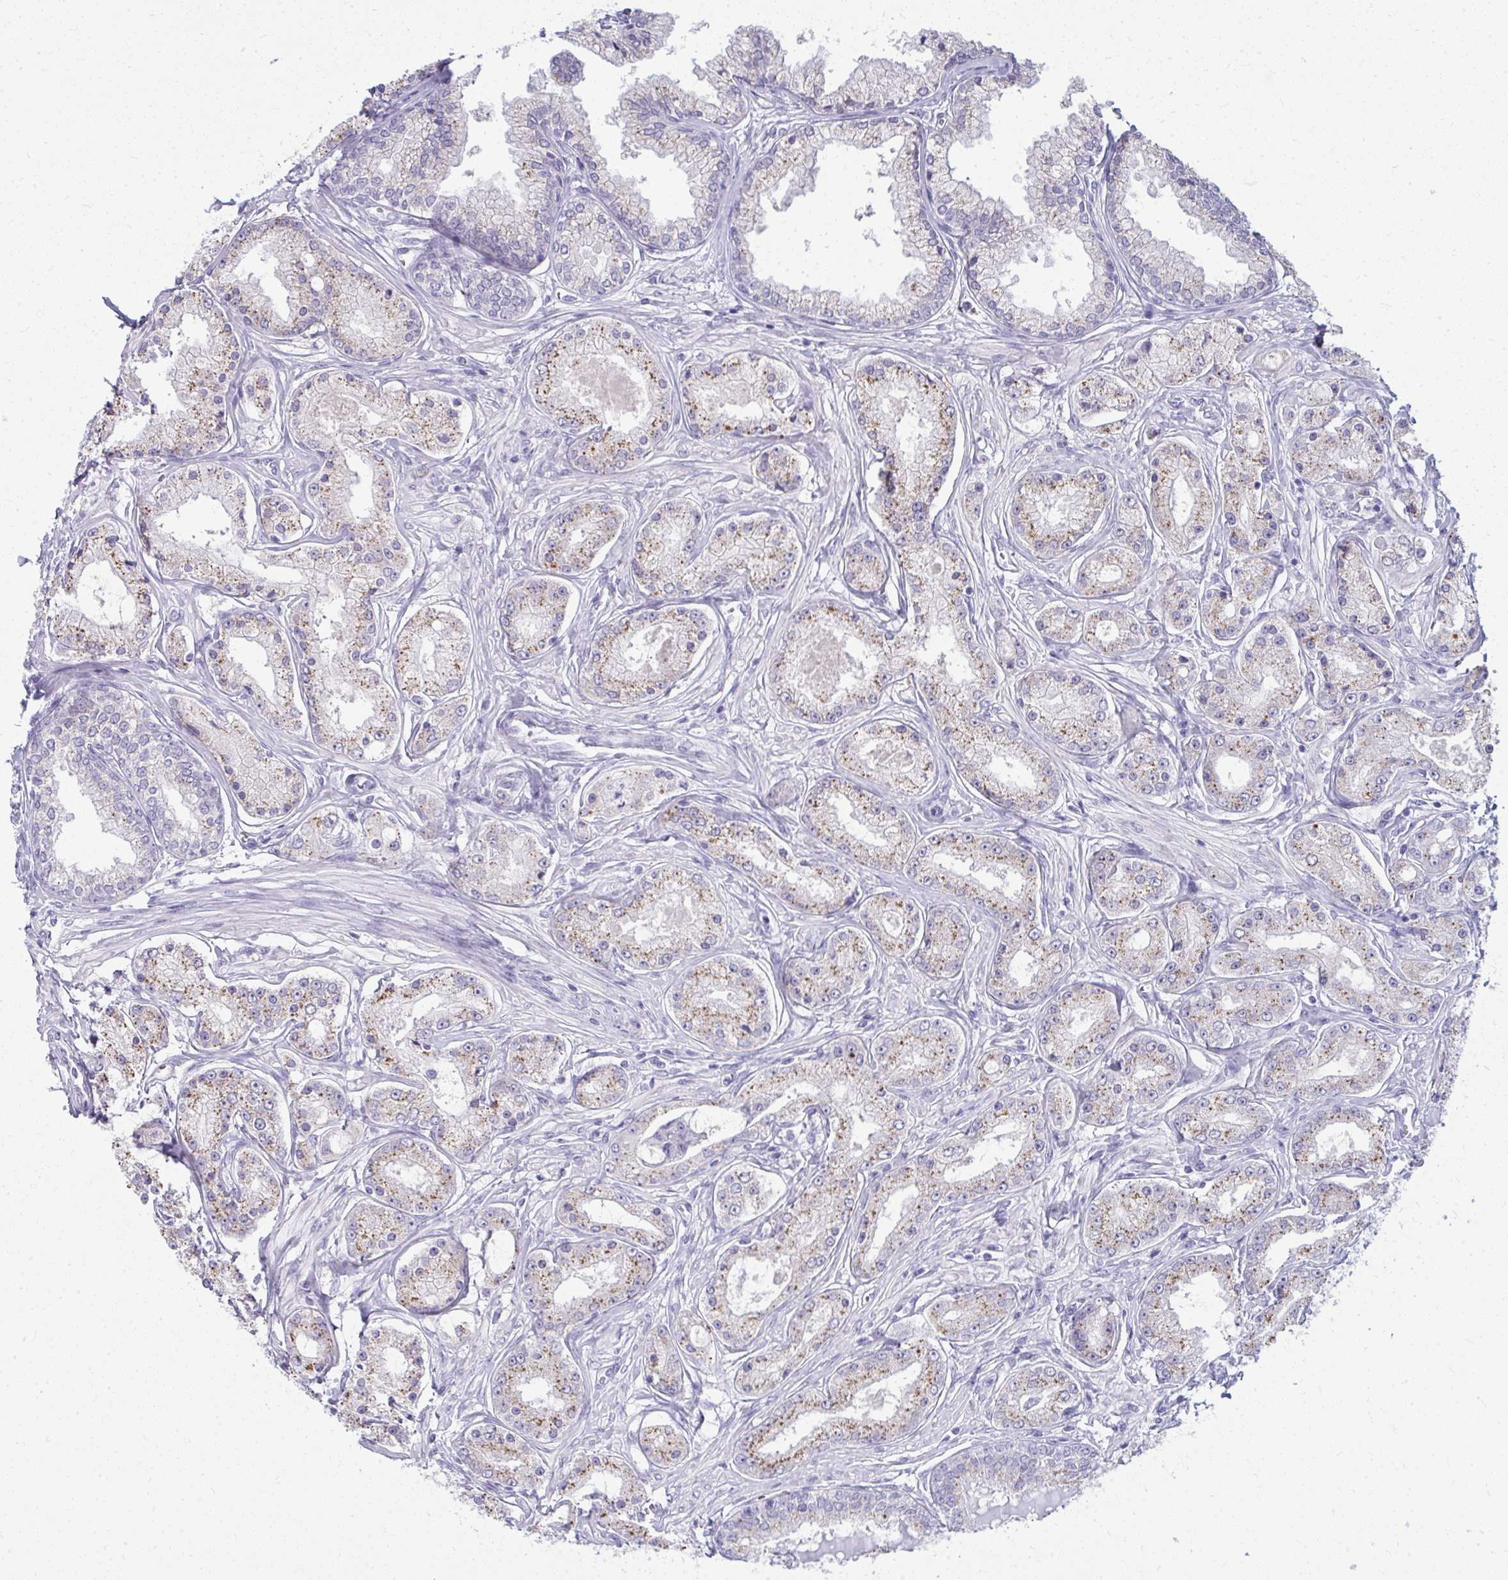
{"staining": {"intensity": "moderate", "quantity": "25%-75%", "location": "cytoplasmic/membranous"}, "tissue": "prostate cancer", "cell_type": "Tumor cells", "image_type": "cancer", "snomed": [{"axis": "morphology", "description": "Adenocarcinoma, High grade"}, {"axis": "topography", "description": "Prostate"}], "caption": "DAB (3,3'-diaminobenzidine) immunohistochemical staining of prostate cancer reveals moderate cytoplasmic/membranous protein expression in about 25%-75% of tumor cells.", "gene": "QDPR", "patient": {"sex": "male", "age": 66}}